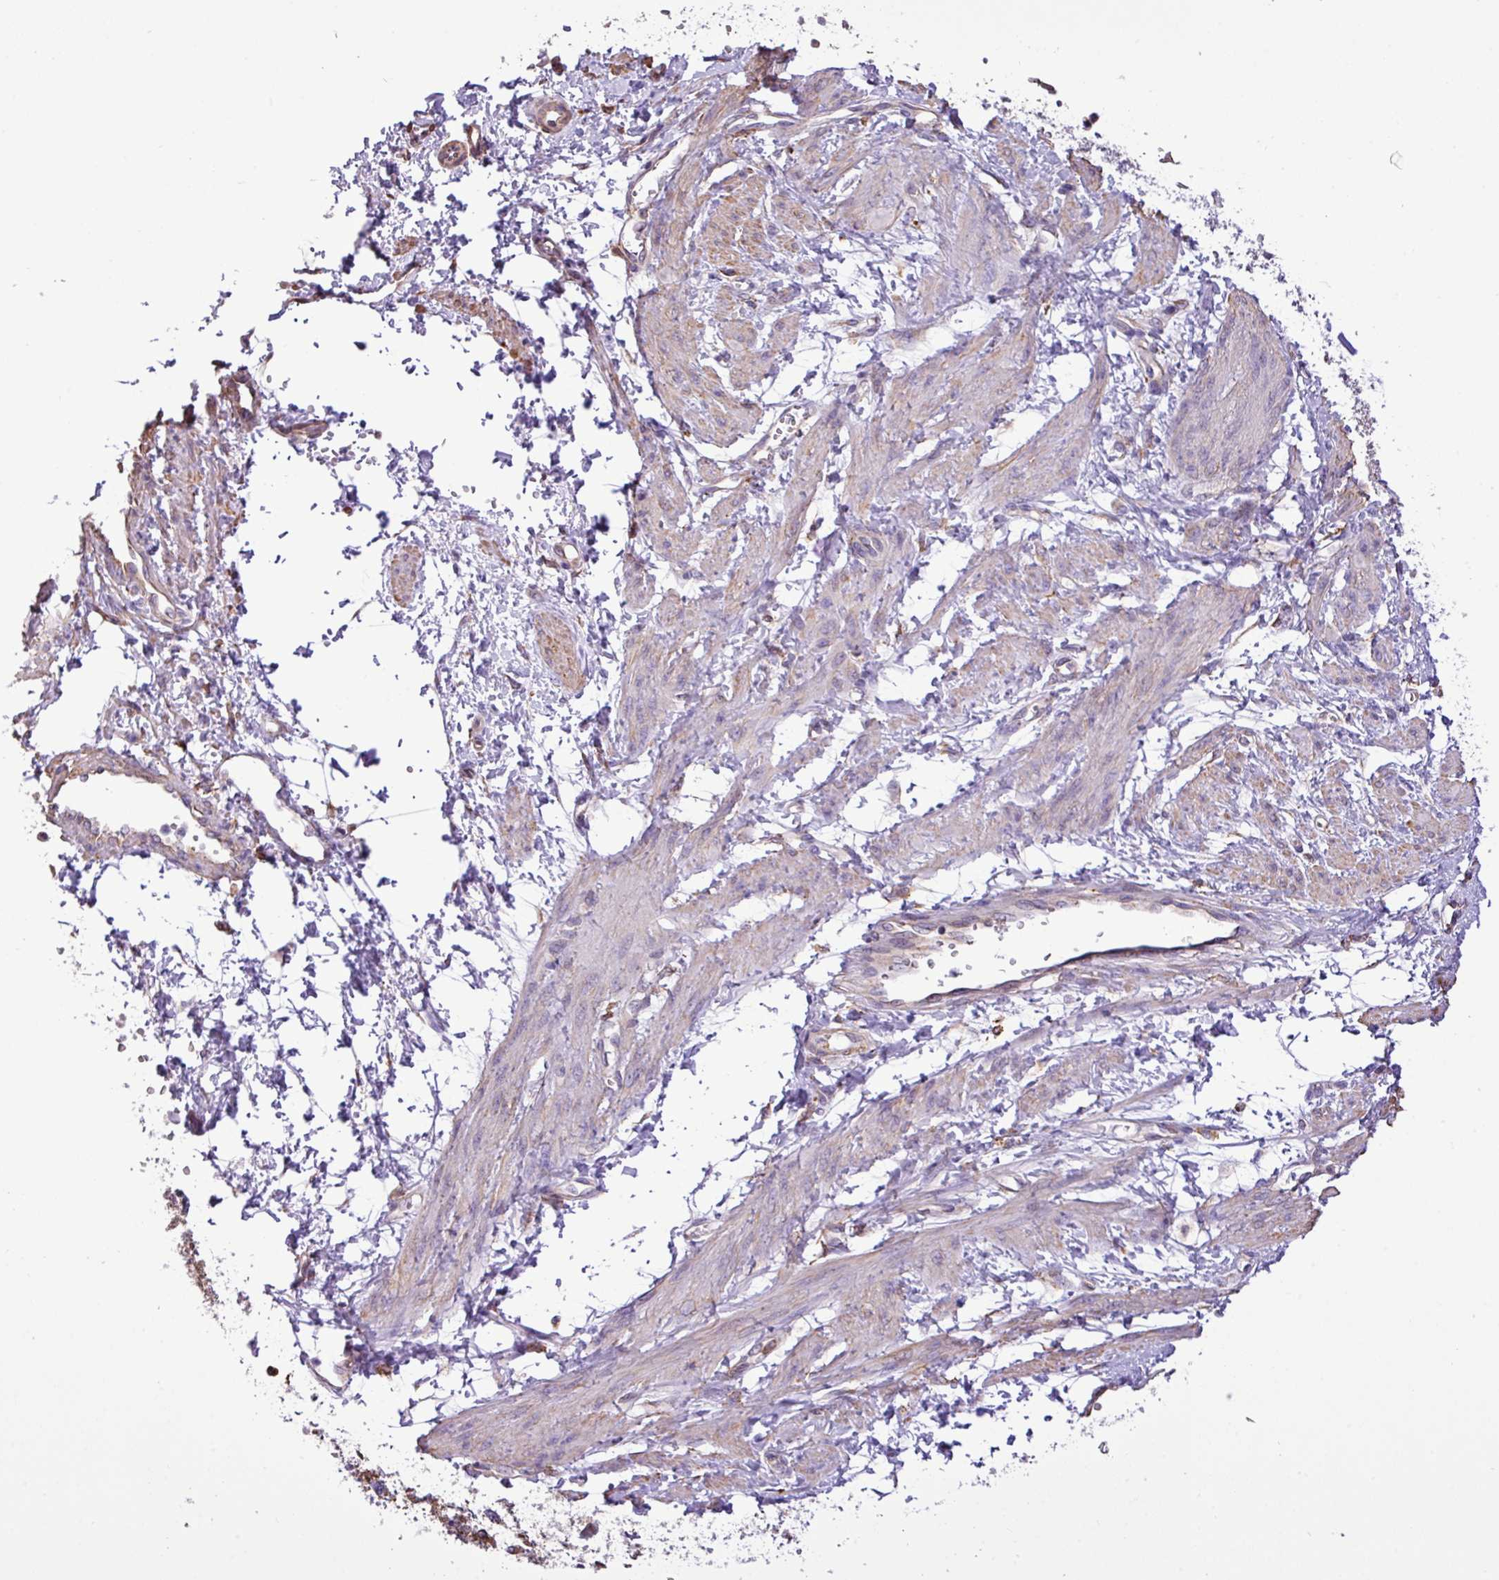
{"staining": {"intensity": "moderate", "quantity": "25%-75%", "location": "cytoplasmic/membranous"}, "tissue": "smooth muscle", "cell_type": "Smooth muscle cells", "image_type": "normal", "snomed": [{"axis": "morphology", "description": "Normal tissue, NOS"}, {"axis": "topography", "description": "Smooth muscle"}, {"axis": "topography", "description": "Uterus"}], "caption": "Immunohistochemistry (IHC) of benign smooth muscle exhibits medium levels of moderate cytoplasmic/membranous expression in approximately 25%-75% of smooth muscle cells.", "gene": "ZSCAN5A", "patient": {"sex": "female", "age": 39}}